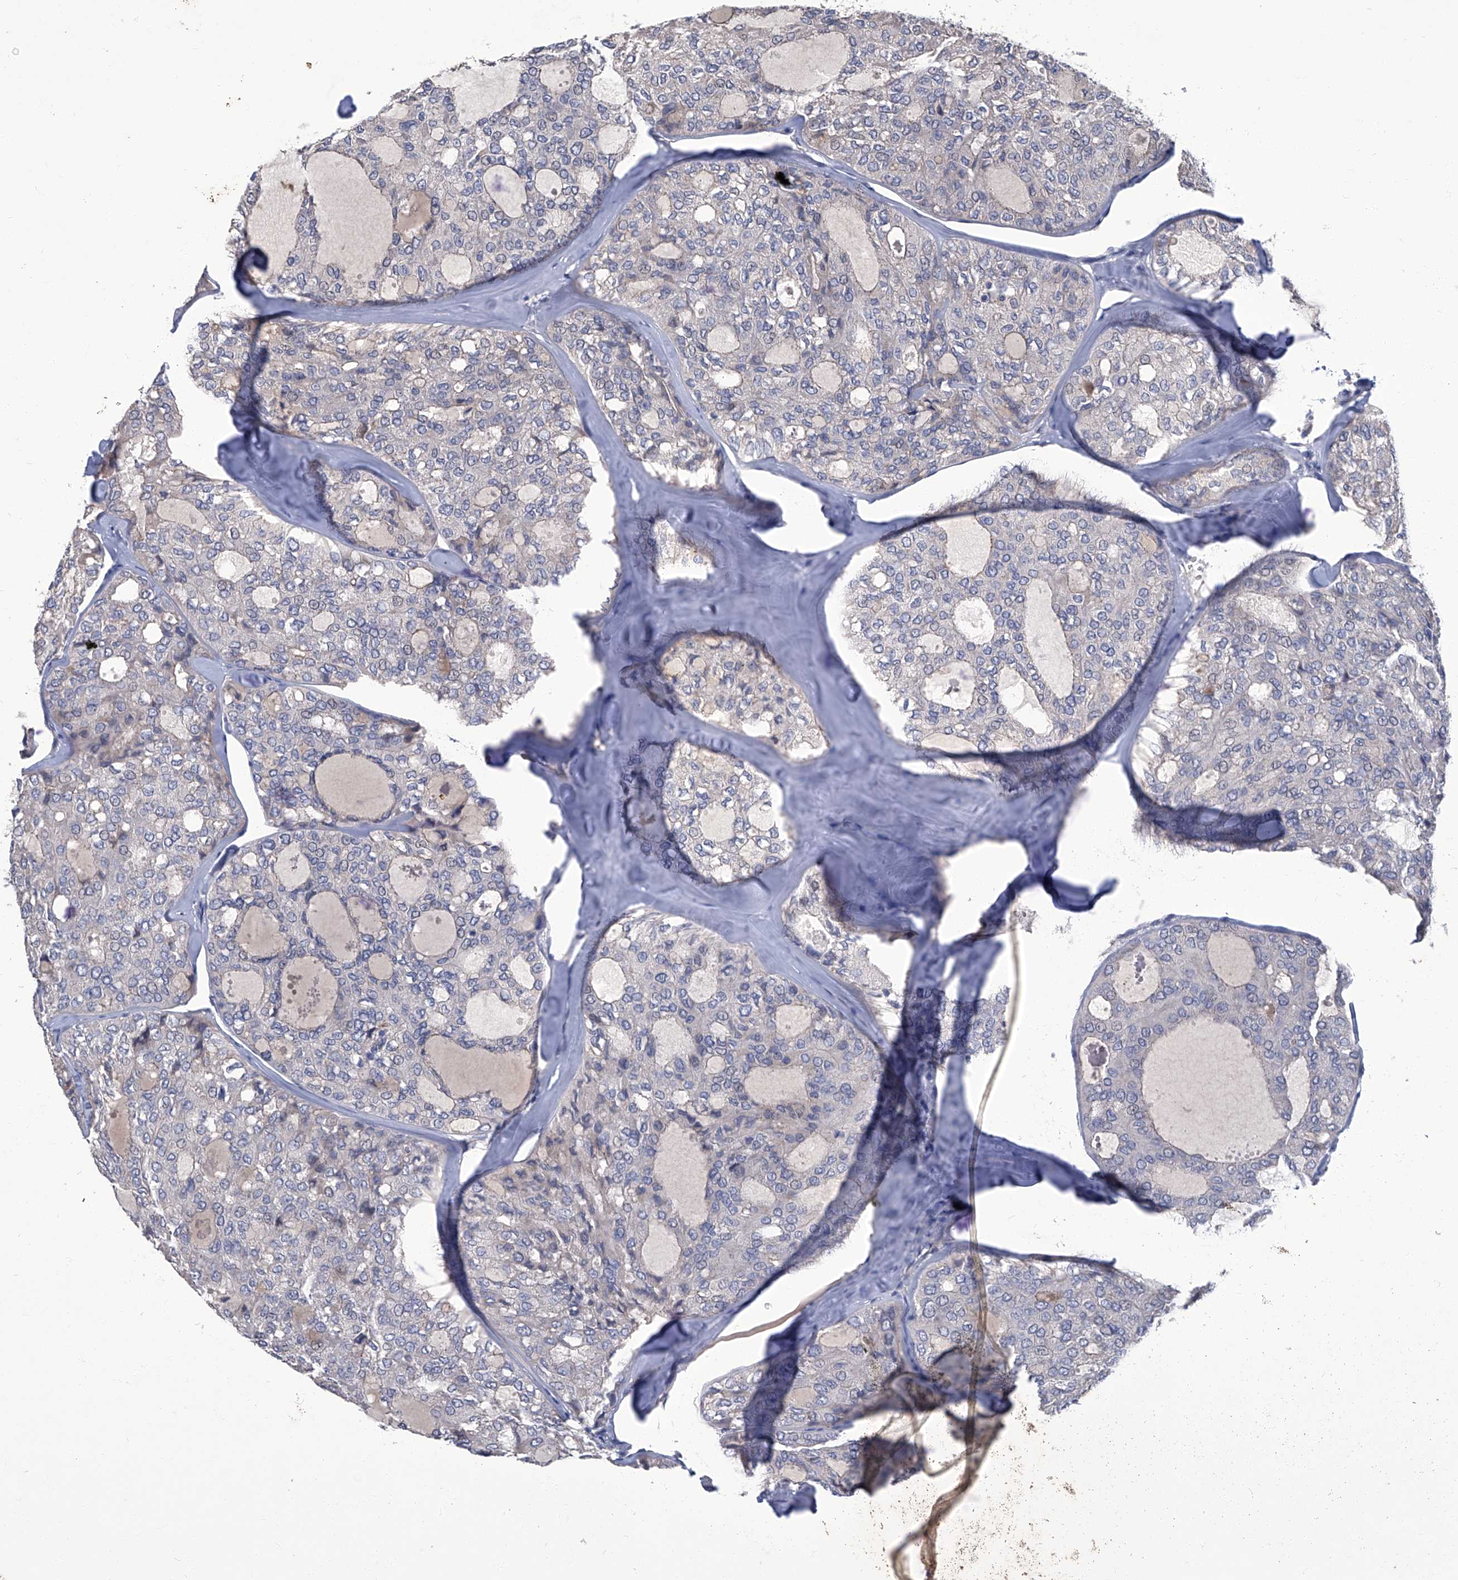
{"staining": {"intensity": "negative", "quantity": "none", "location": "none"}, "tissue": "thyroid cancer", "cell_type": "Tumor cells", "image_type": "cancer", "snomed": [{"axis": "morphology", "description": "Follicular adenoma carcinoma, NOS"}, {"axis": "topography", "description": "Thyroid gland"}], "caption": "The photomicrograph exhibits no significant staining in tumor cells of thyroid cancer (follicular adenoma carcinoma).", "gene": "TGFBR1", "patient": {"sex": "male", "age": 75}}